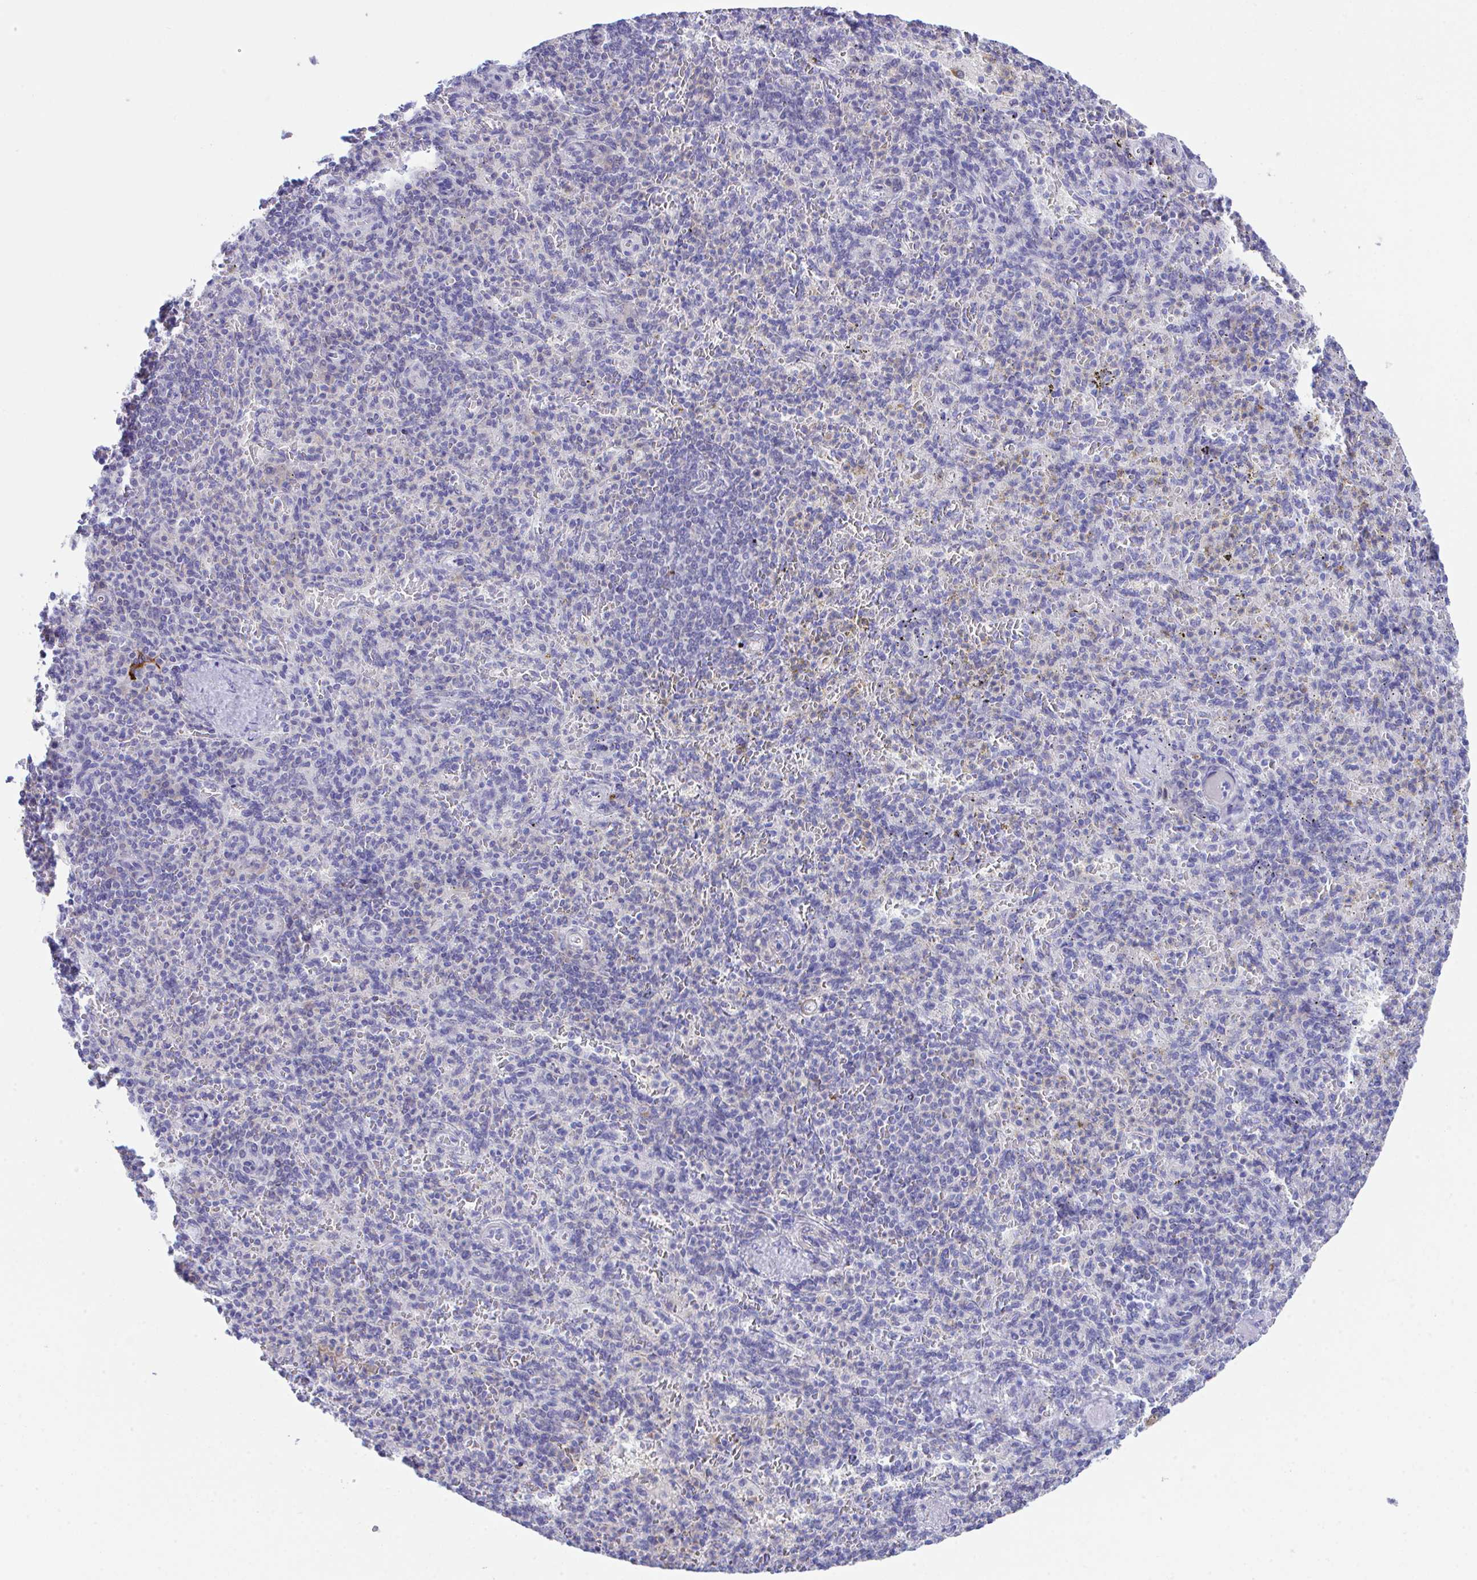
{"staining": {"intensity": "negative", "quantity": "none", "location": "none"}, "tissue": "spleen", "cell_type": "Cells in red pulp", "image_type": "normal", "snomed": [{"axis": "morphology", "description": "Normal tissue, NOS"}, {"axis": "topography", "description": "Spleen"}], "caption": "Histopathology image shows no protein expression in cells in red pulp of normal spleen. (DAB immunohistochemistry visualized using brightfield microscopy, high magnification).", "gene": "HOXB4", "patient": {"sex": "female", "age": 74}}